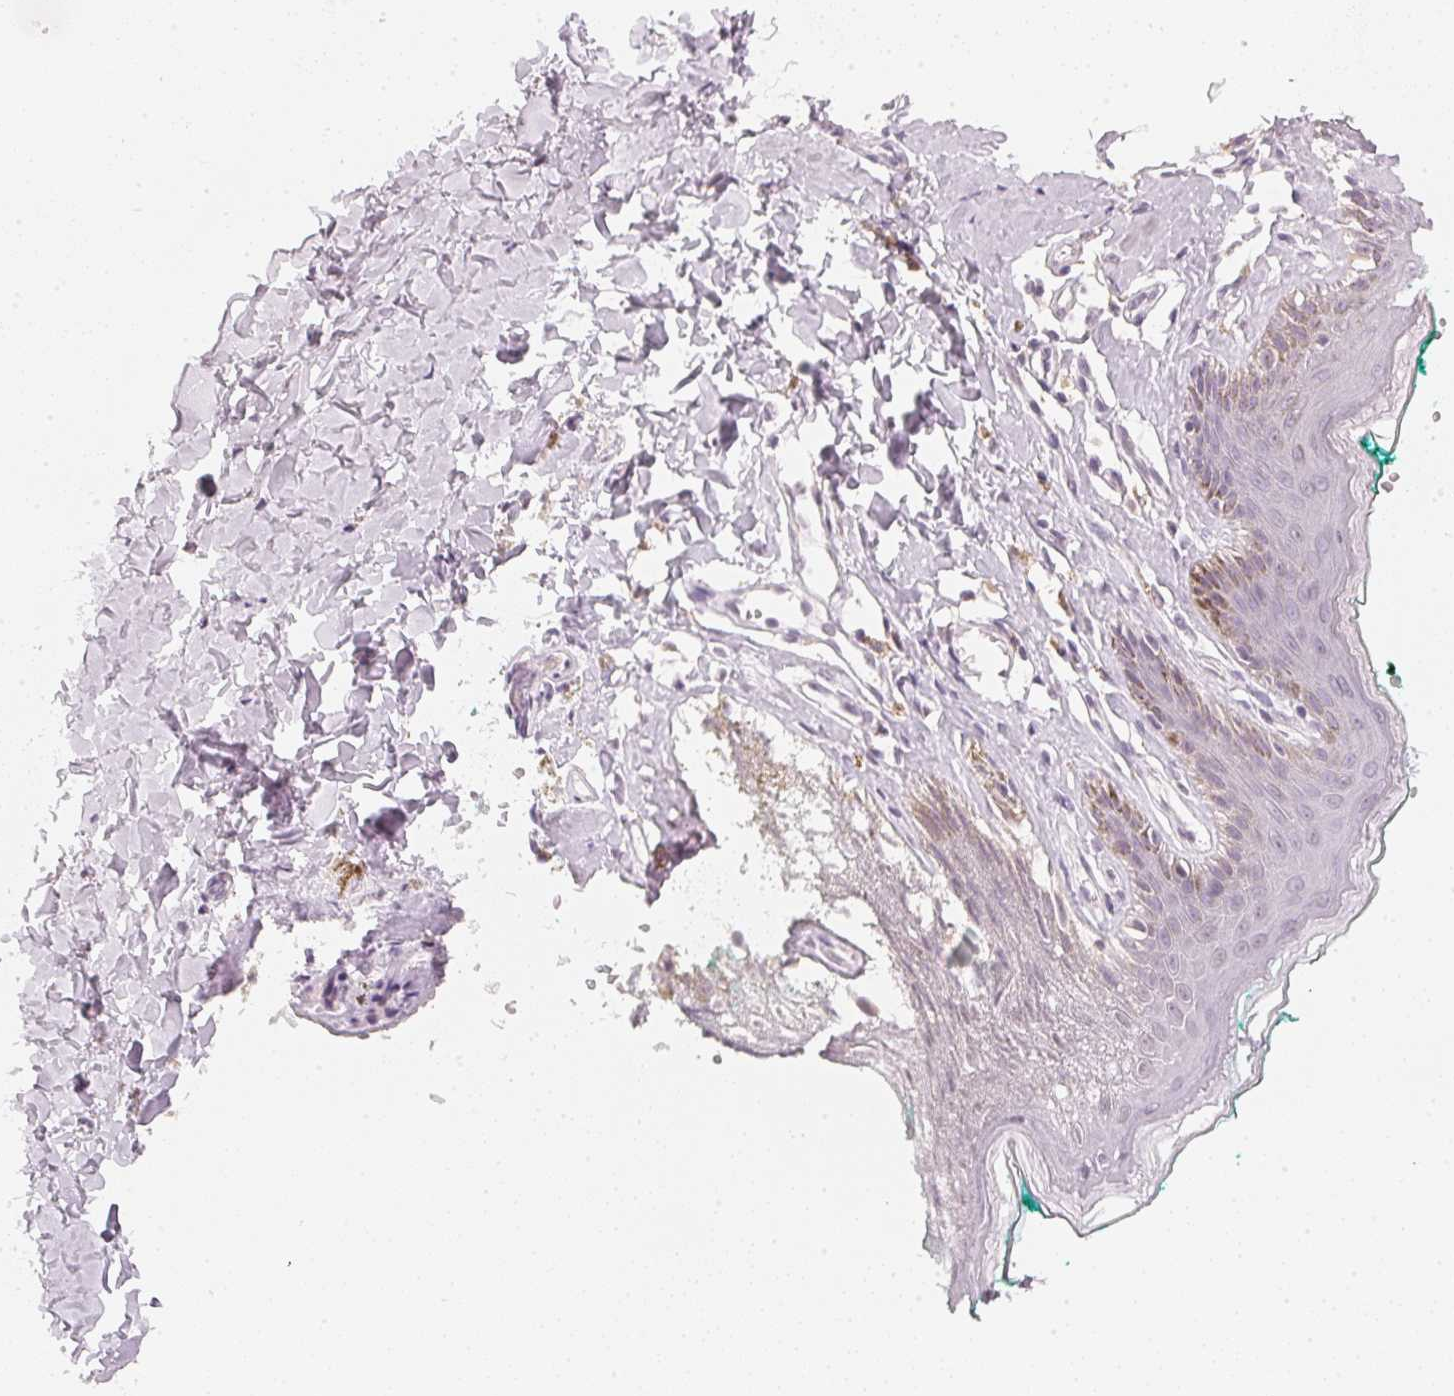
{"staining": {"intensity": "negative", "quantity": "none", "location": "none"}, "tissue": "skin", "cell_type": "Epidermal cells", "image_type": "normal", "snomed": [{"axis": "morphology", "description": "Normal tissue, NOS"}, {"axis": "topography", "description": "Vulva"}, {"axis": "topography", "description": "Peripheral nerve tissue"}], "caption": "Epidermal cells show no significant positivity in benign skin. Nuclei are stained in blue.", "gene": "CFAP276", "patient": {"sex": "female", "age": 66}}